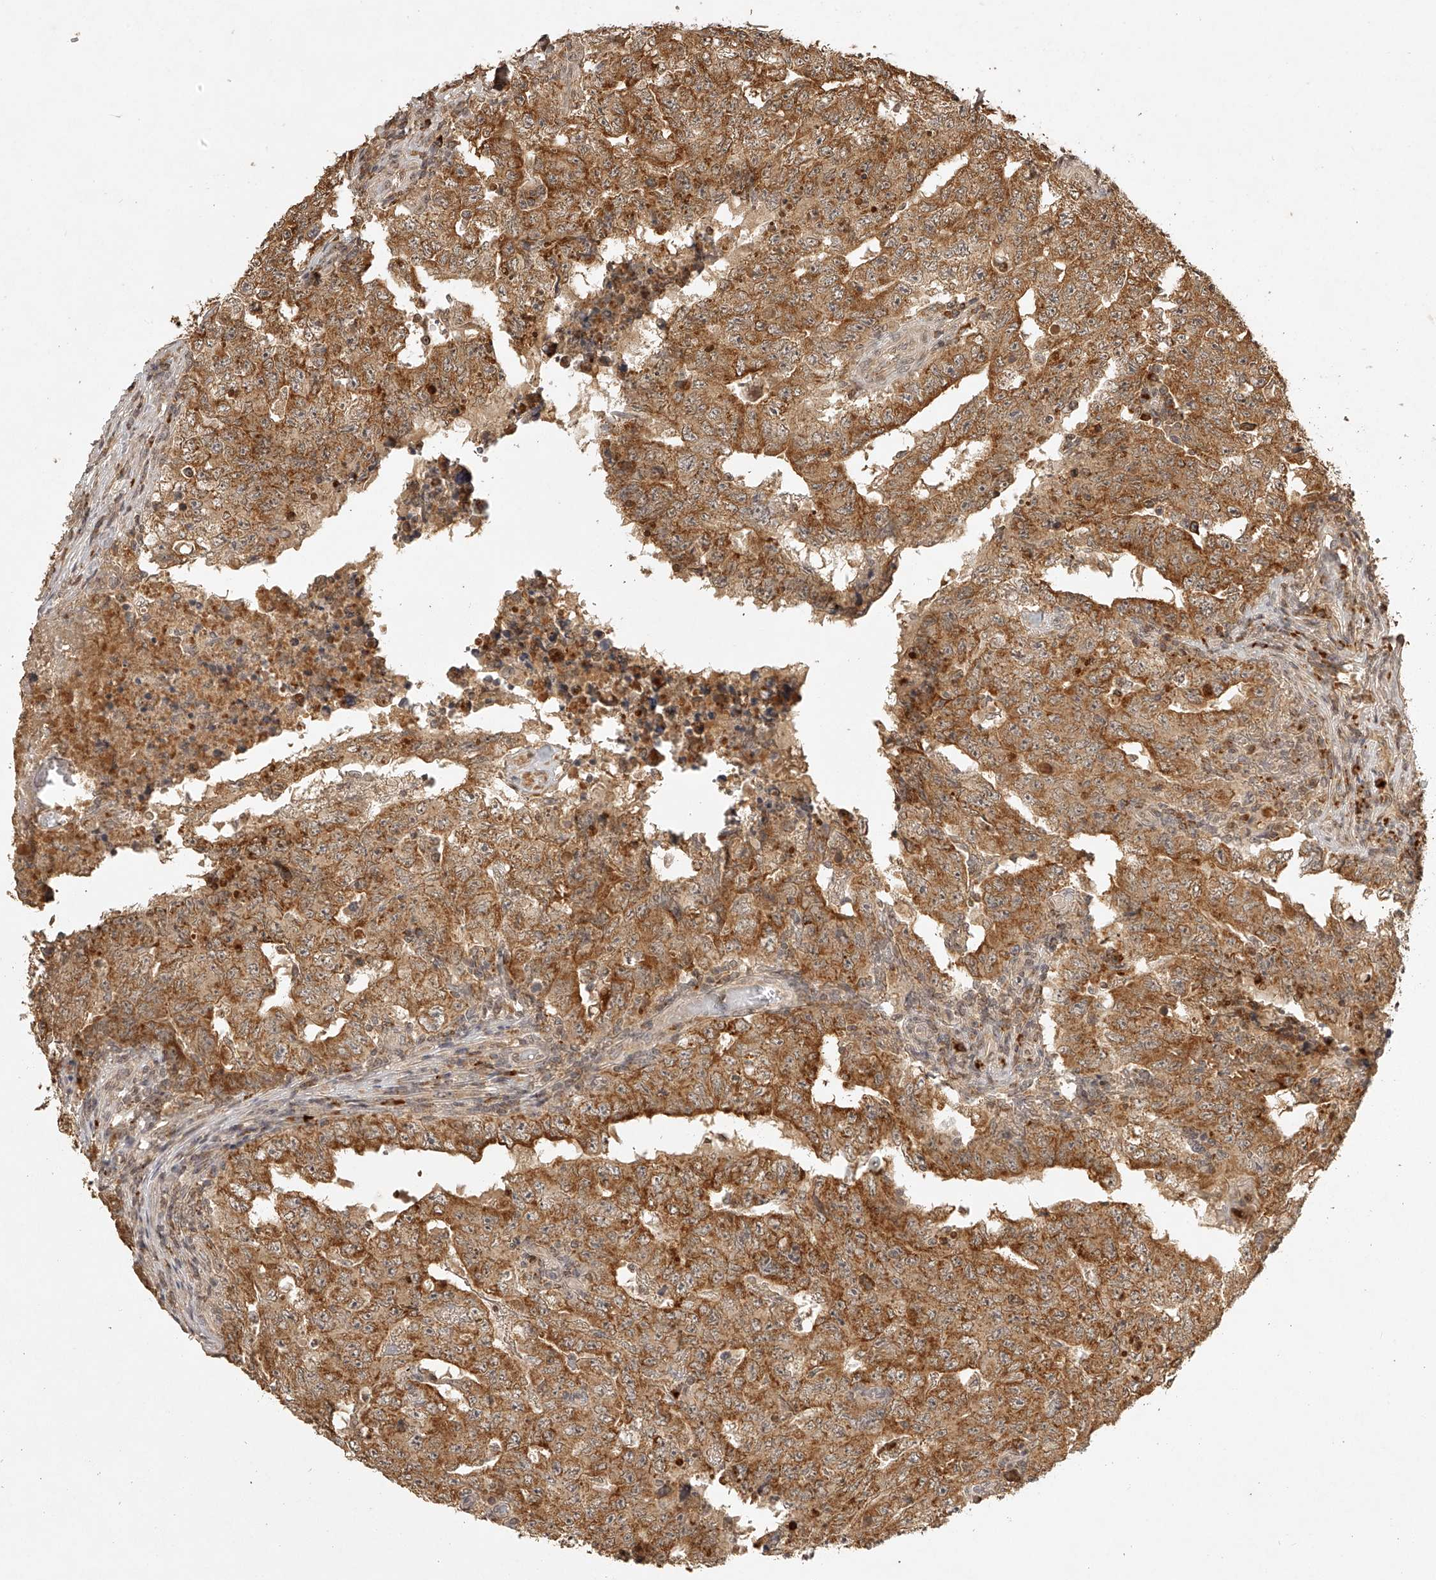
{"staining": {"intensity": "moderate", "quantity": ">75%", "location": "cytoplasmic/membranous"}, "tissue": "testis cancer", "cell_type": "Tumor cells", "image_type": "cancer", "snomed": [{"axis": "morphology", "description": "Carcinoma, Embryonal, NOS"}, {"axis": "topography", "description": "Testis"}], "caption": "Tumor cells exhibit medium levels of moderate cytoplasmic/membranous positivity in about >75% of cells in testis cancer (embryonal carcinoma).", "gene": "BCL2L11", "patient": {"sex": "male", "age": 26}}